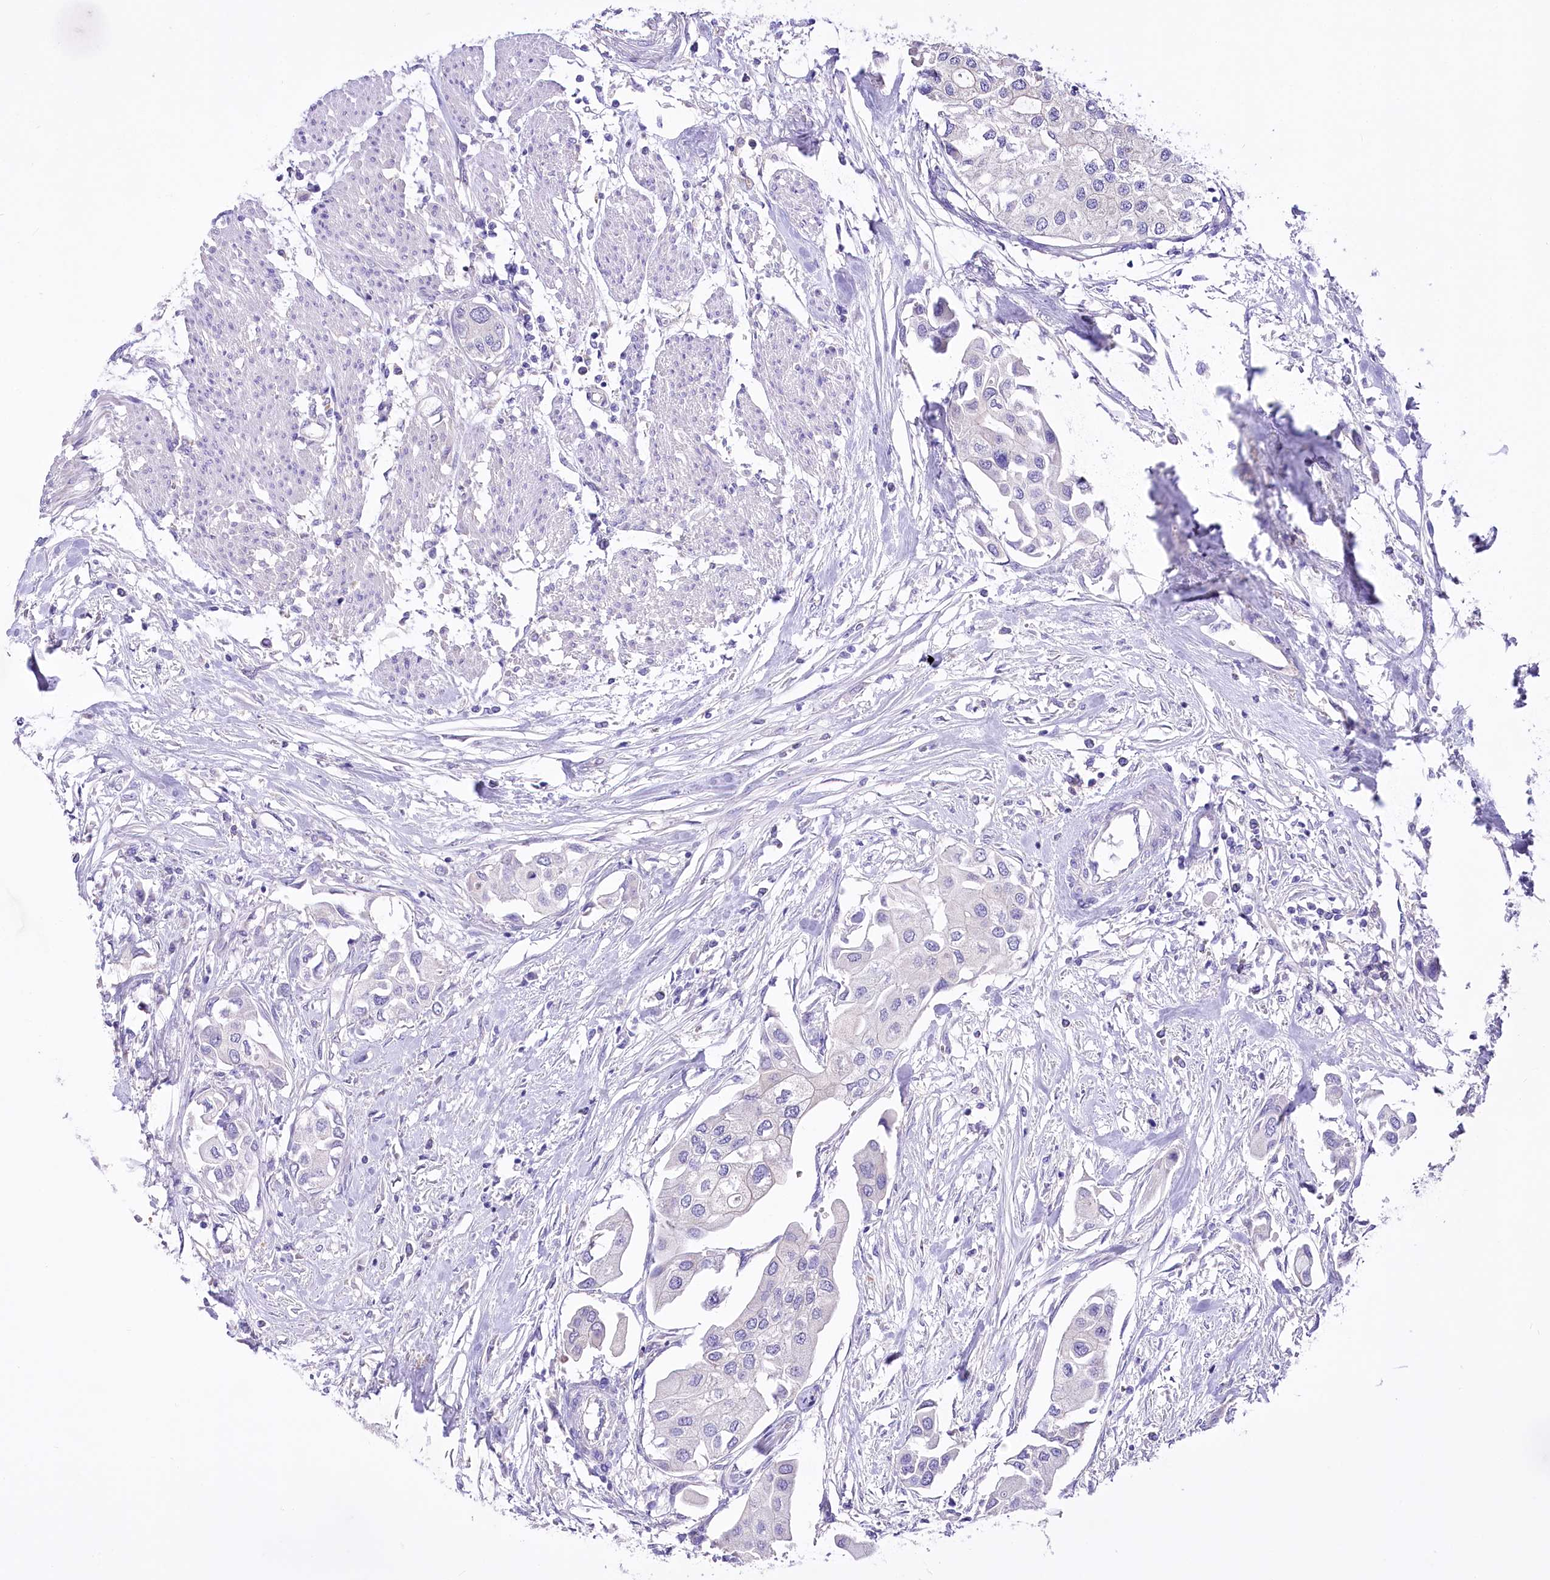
{"staining": {"intensity": "negative", "quantity": "none", "location": "none"}, "tissue": "urothelial cancer", "cell_type": "Tumor cells", "image_type": "cancer", "snomed": [{"axis": "morphology", "description": "Urothelial carcinoma, High grade"}, {"axis": "topography", "description": "Urinary bladder"}], "caption": "IHC of urothelial carcinoma (high-grade) demonstrates no expression in tumor cells. (DAB (3,3'-diaminobenzidine) IHC with hematoxylin counter stain).", "gene": "LRRC34", "patient": {"sex": "male", "age": 64}}